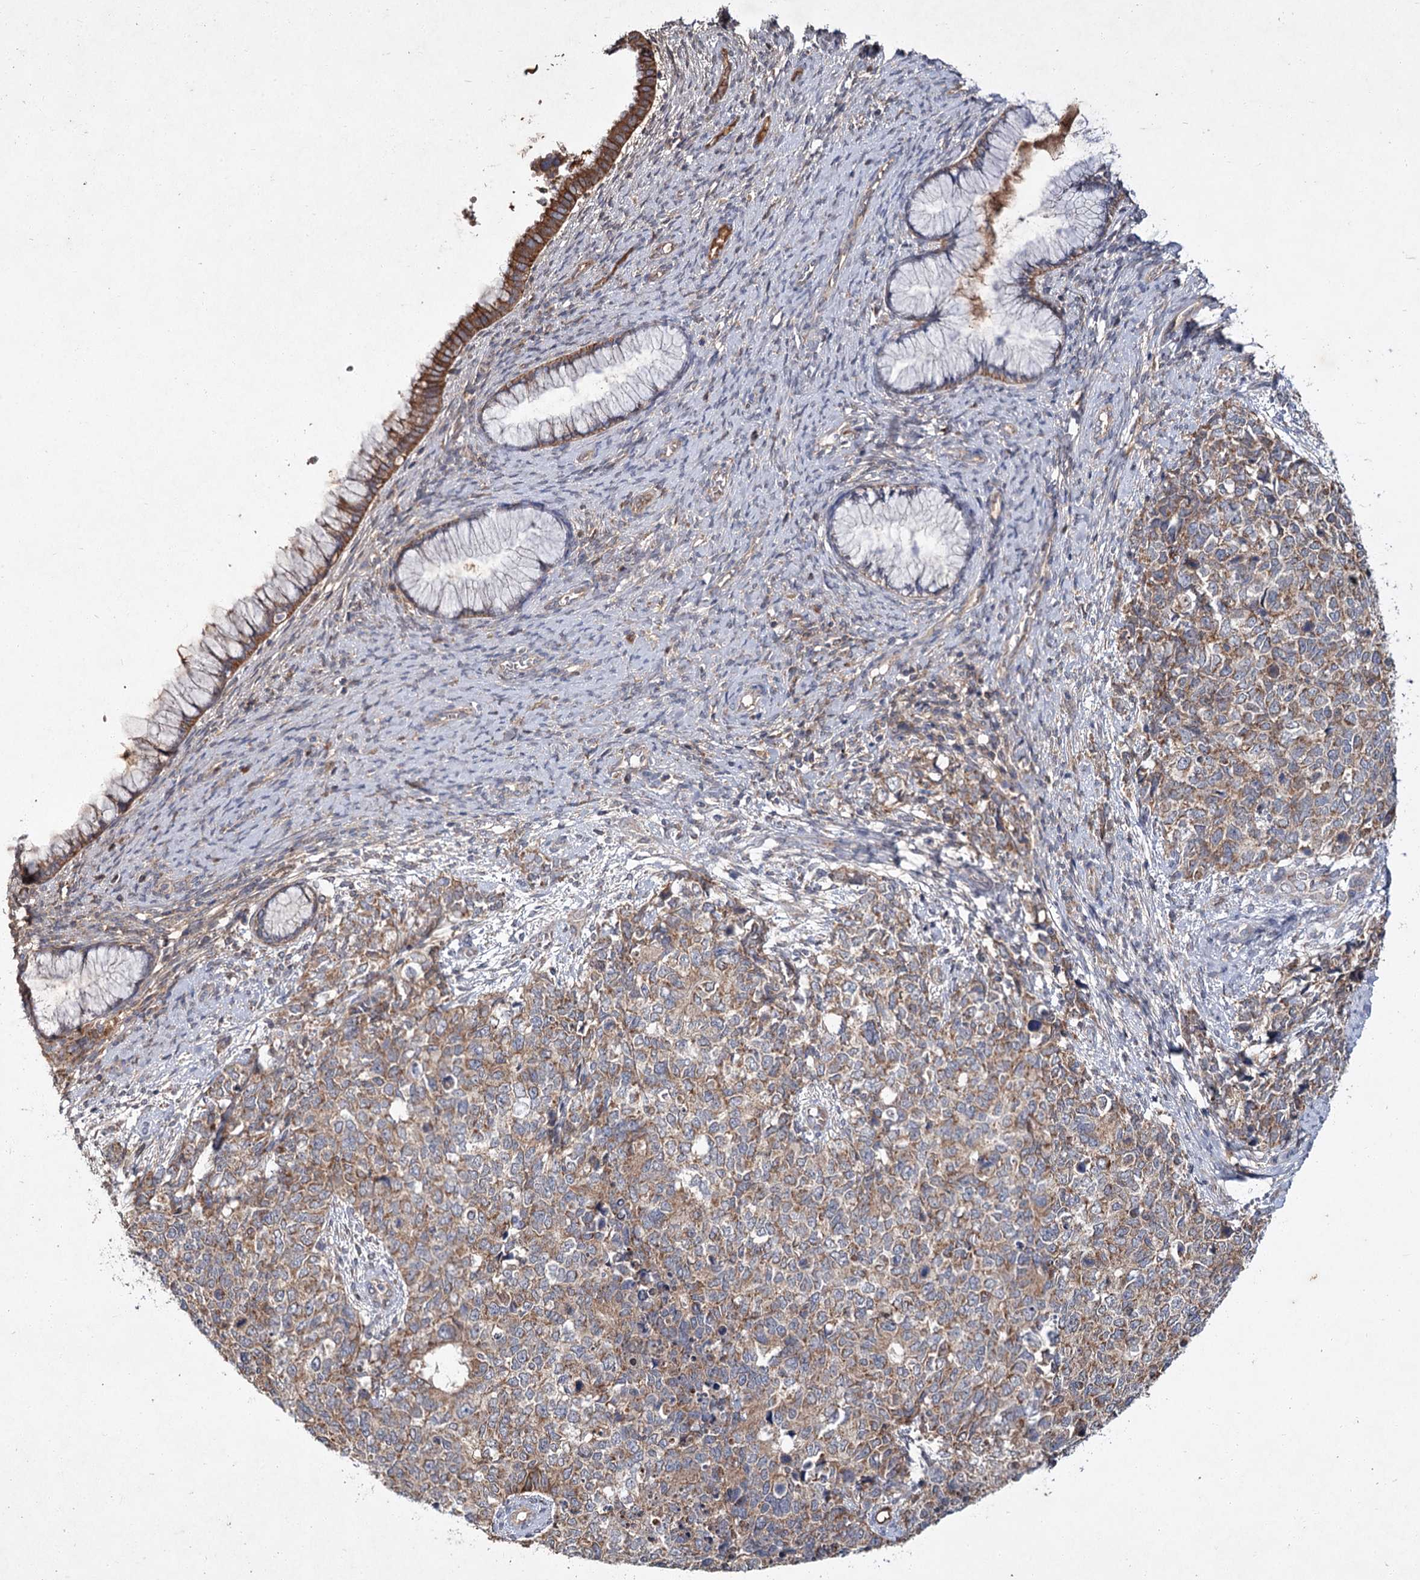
{"staining": {"intensity": "weak", "quantity": ">75%", "location": "cytoplasmic/membranous"}, "tissue": "cervical cancer", "cell_type": "Tumor cells", "image_type": "cancer", "snomed": [{"axis": "morphology", "description": "Squamous cell carcinoma, NOS"}, {"axis": "topography", "description": "Cervix"}], "caption": "Immunohistochemical staining of human cervical cancer (squamous cell carcinoma) reveals weak cytoplasmic/membranous protein expression in about >75% of tumor cells.", "gene": "MFN1", "patient": {"sex": "female", "age": 63}}